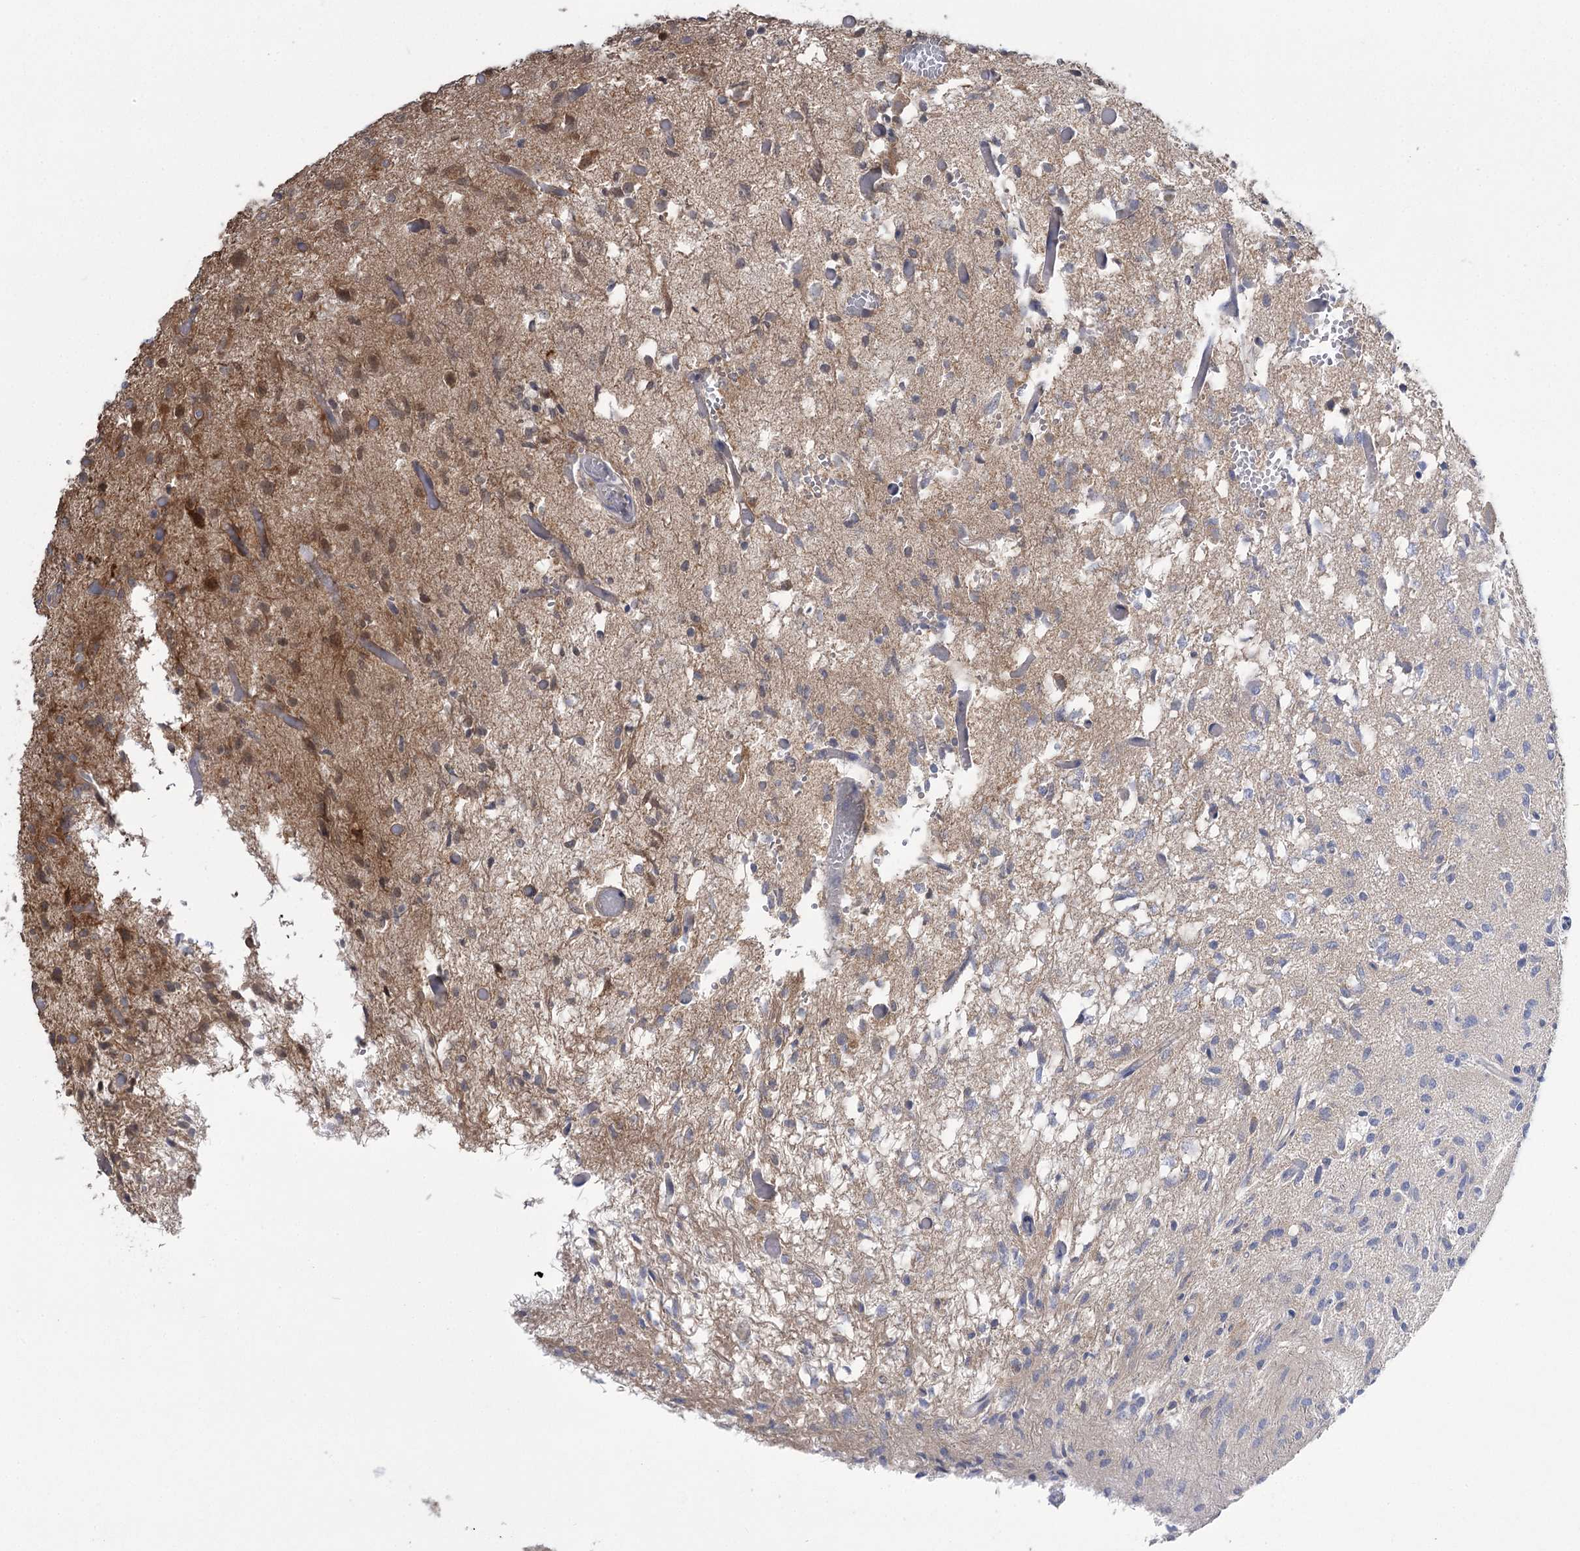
{"staining": {"intensity": "moderate", "quantity": "25%-75%", "location": "cytoplasmic/membranous"}, "tissue": "glioma", "cell_type": "Tumor cells", "image_type": "cancer", "snomed": [{"axis": "morphology", "description": "Glioma, malignant, High grade"}, {"axis": "topography", "description": "Brain"}], "caption": "Immunohistochemical staining of high-grade glioma (malignant) demonstrates moderate cytoplasmic/membranous protein positivity in approximately 25%-75% of tumor cells. The staining is performed using DAB brown chromogen to label protein expression. The nuclei are counter-stained blue using hematoxylin.", "gene": "PHYHIPL", "patient": {"sex": "female", "age": 59}}